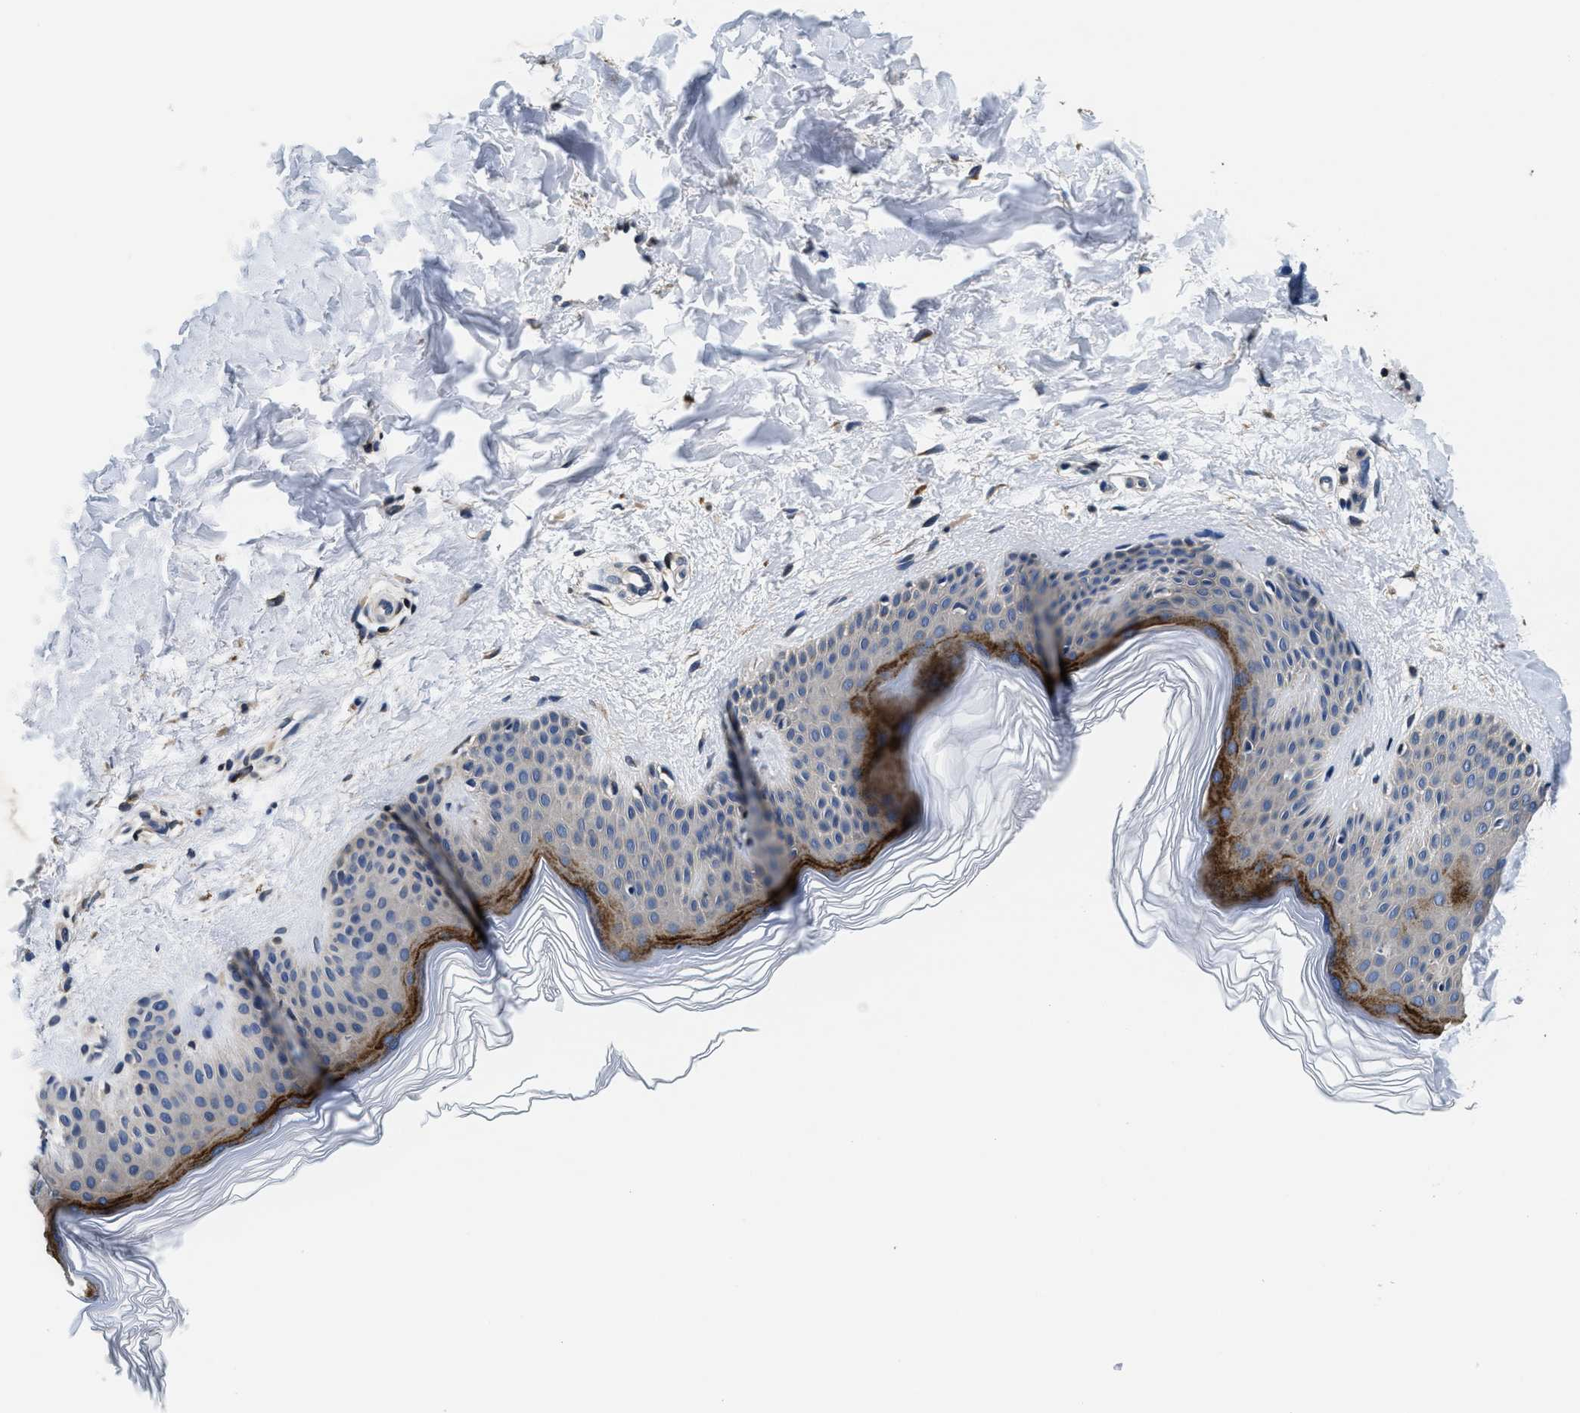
{"staining": {"intensity": "negative", "quantity": "none", "location": "none"}, "tissue": "skin", "cell_type": "Fibroblasts", "image_type": "normal", "snomed": [{"axis": "morphology", "description": "Normal tissue, NOS"}, {"axis": "morphology", "description": "Malignant melanoma, Metastatic site"}, {"axis": "topography", "description": "Skin"}], "caption": "This photomicrograph is of unremarkable skin stained with immunohistochemistry (IHC) to label a protein in brown with the nuclei are counter-stained blue. There is no staining in fibroblasts. Nuclei are stained in blue.", "gene": "PHPT1", "patient": {"sex": "male", "age": 41}}